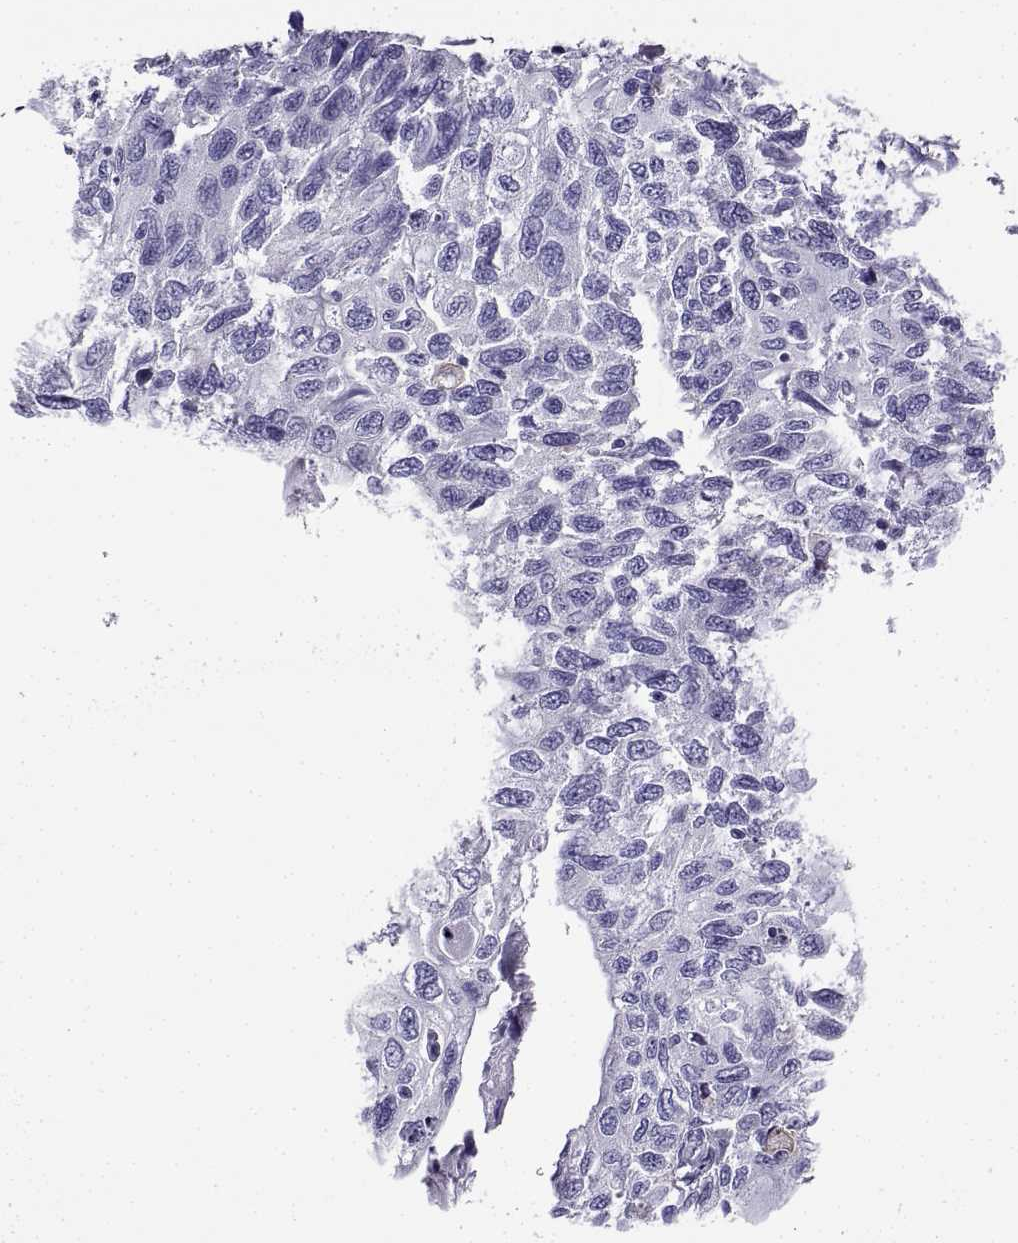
{"staining": {"intensity": "negative", "quantity": "none", "location": "none"}, "tissue": "cervical cancer", "cell_type": "Tumor cells", "image_type": "cancer", "snomed": [{"axis": "morphology", "description": "Squamous cell carcinoma, NOS"}, {"axis": "topography", "description": "Cervix"}], "caption": "Immunohistochemistry (IHC) photomicrograph of human cervical cancer stained for a protein (brown), which reveals no staining in tumor cells.", "gene": "LINGO1", "patient": {"sex": "female", "age": 70}}